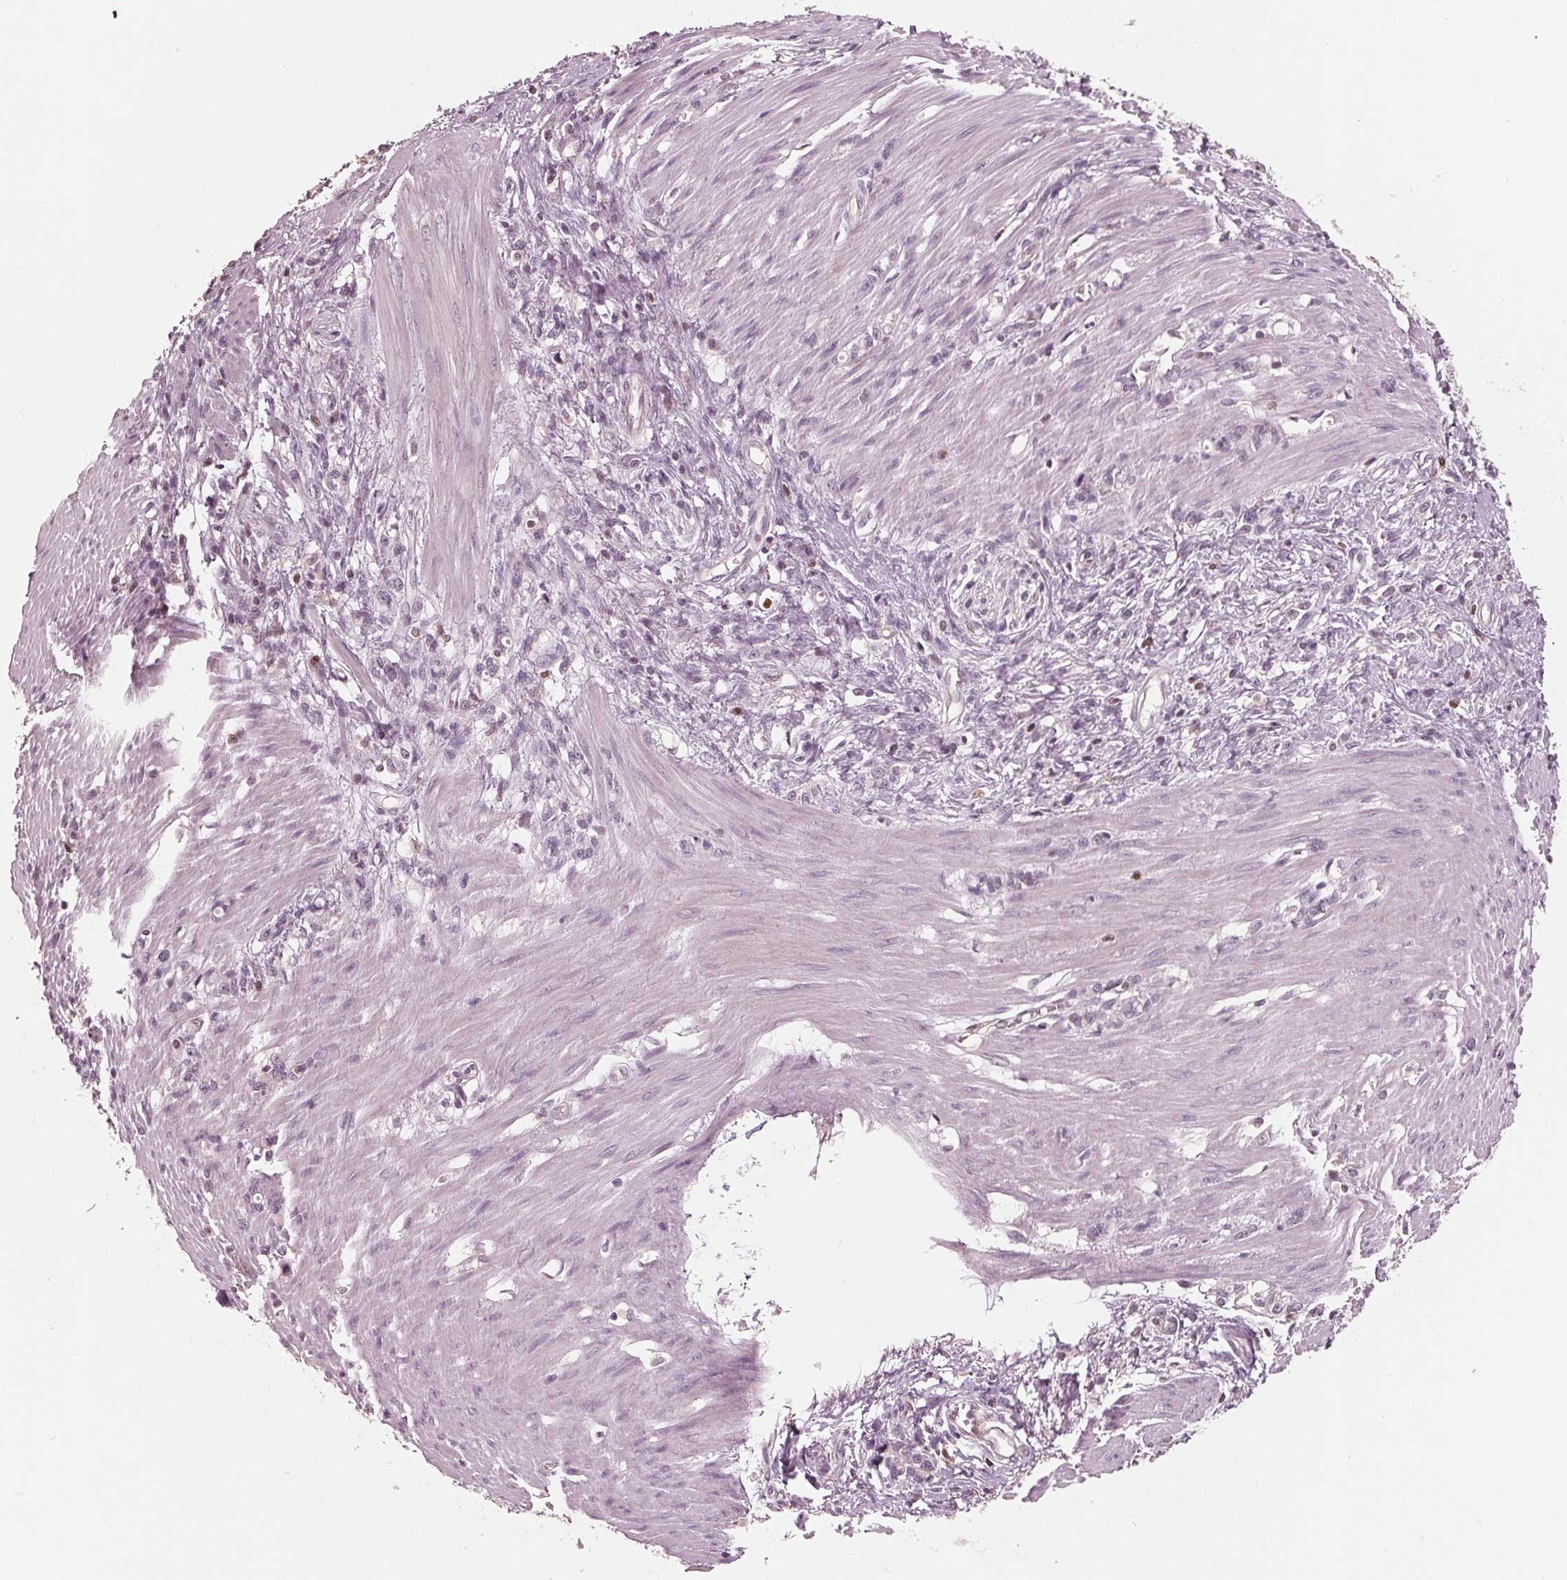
{"staining": {"intensity": "negative", "quantity": "none", "location": "none"}, "tissue": "stomach cancer", "cell_type": "Tumor cells", "image_type": "cancer", "snomed": [{"axis": "morphology", "description": "Adenocarcinoma, NOS"}, {"axis": "topography", "description": "Stomach"}], "caption": "Adenocarcinoma (stomach) stained for a protein using IHC shows no positivity tumor cells.", "gene": "ING3", "patient": {"sex": "female", "age": 84}}